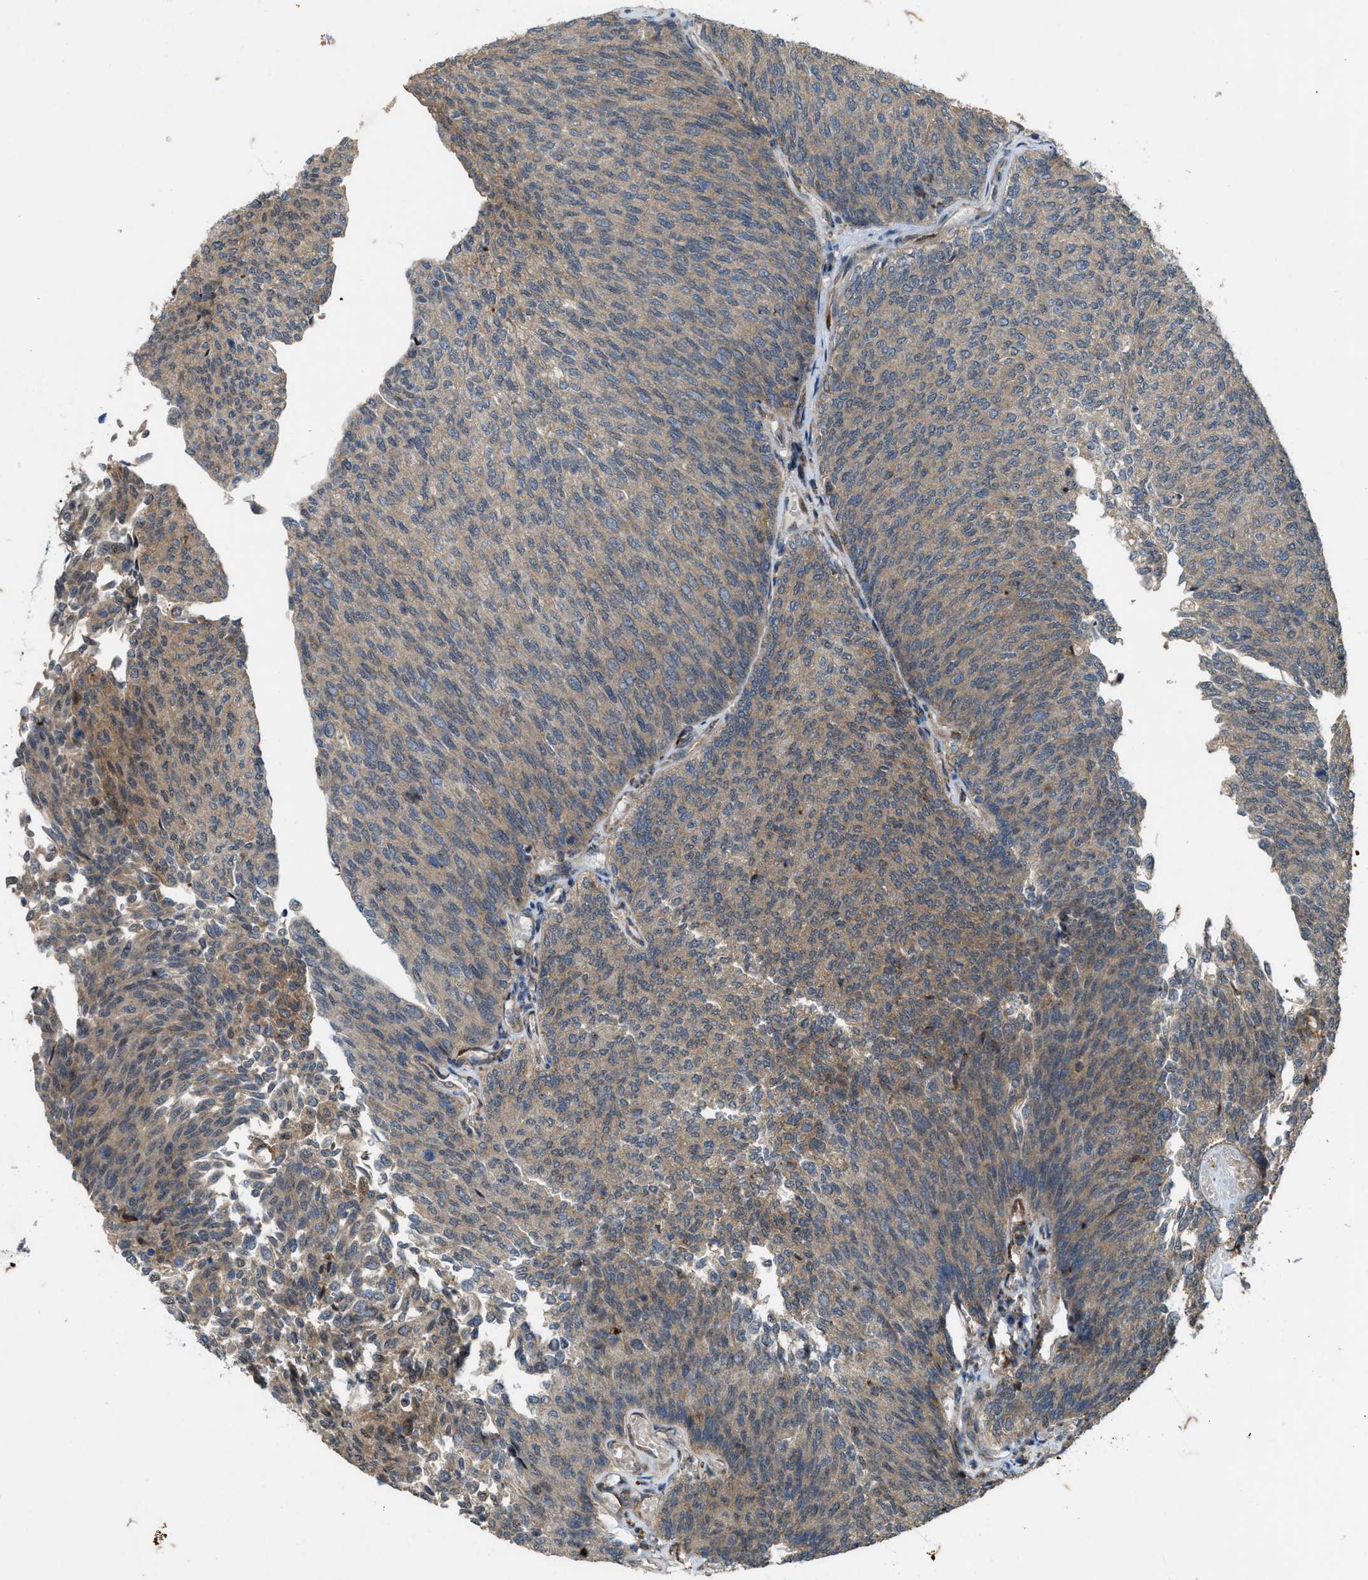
{"staining": {"intensity": "weak", "quantity": ">75%", "location": "cytoplasmic/membranous"}, "tissue": "urothelial cancer", "cell_type": "Tumor cells", "image_type": "cancer", "snomed": [{"axis": "morphology", "description": "Urothelial carcinoma, Low grade"}, {"axis": "topography", "description": "Urinary bladder"}], "caption": "Weak cytoplasmic/membranous protein expression is appreciated in approximately >75% of tumor cells in low-grade urothelial carcinoma. (Stains: DAB in brown, nuclei in blue, Microscopy: brightfield microscopy at high magnification).", "gene": "LRRC72", "patient": {"sex": "female", "age": 79}}